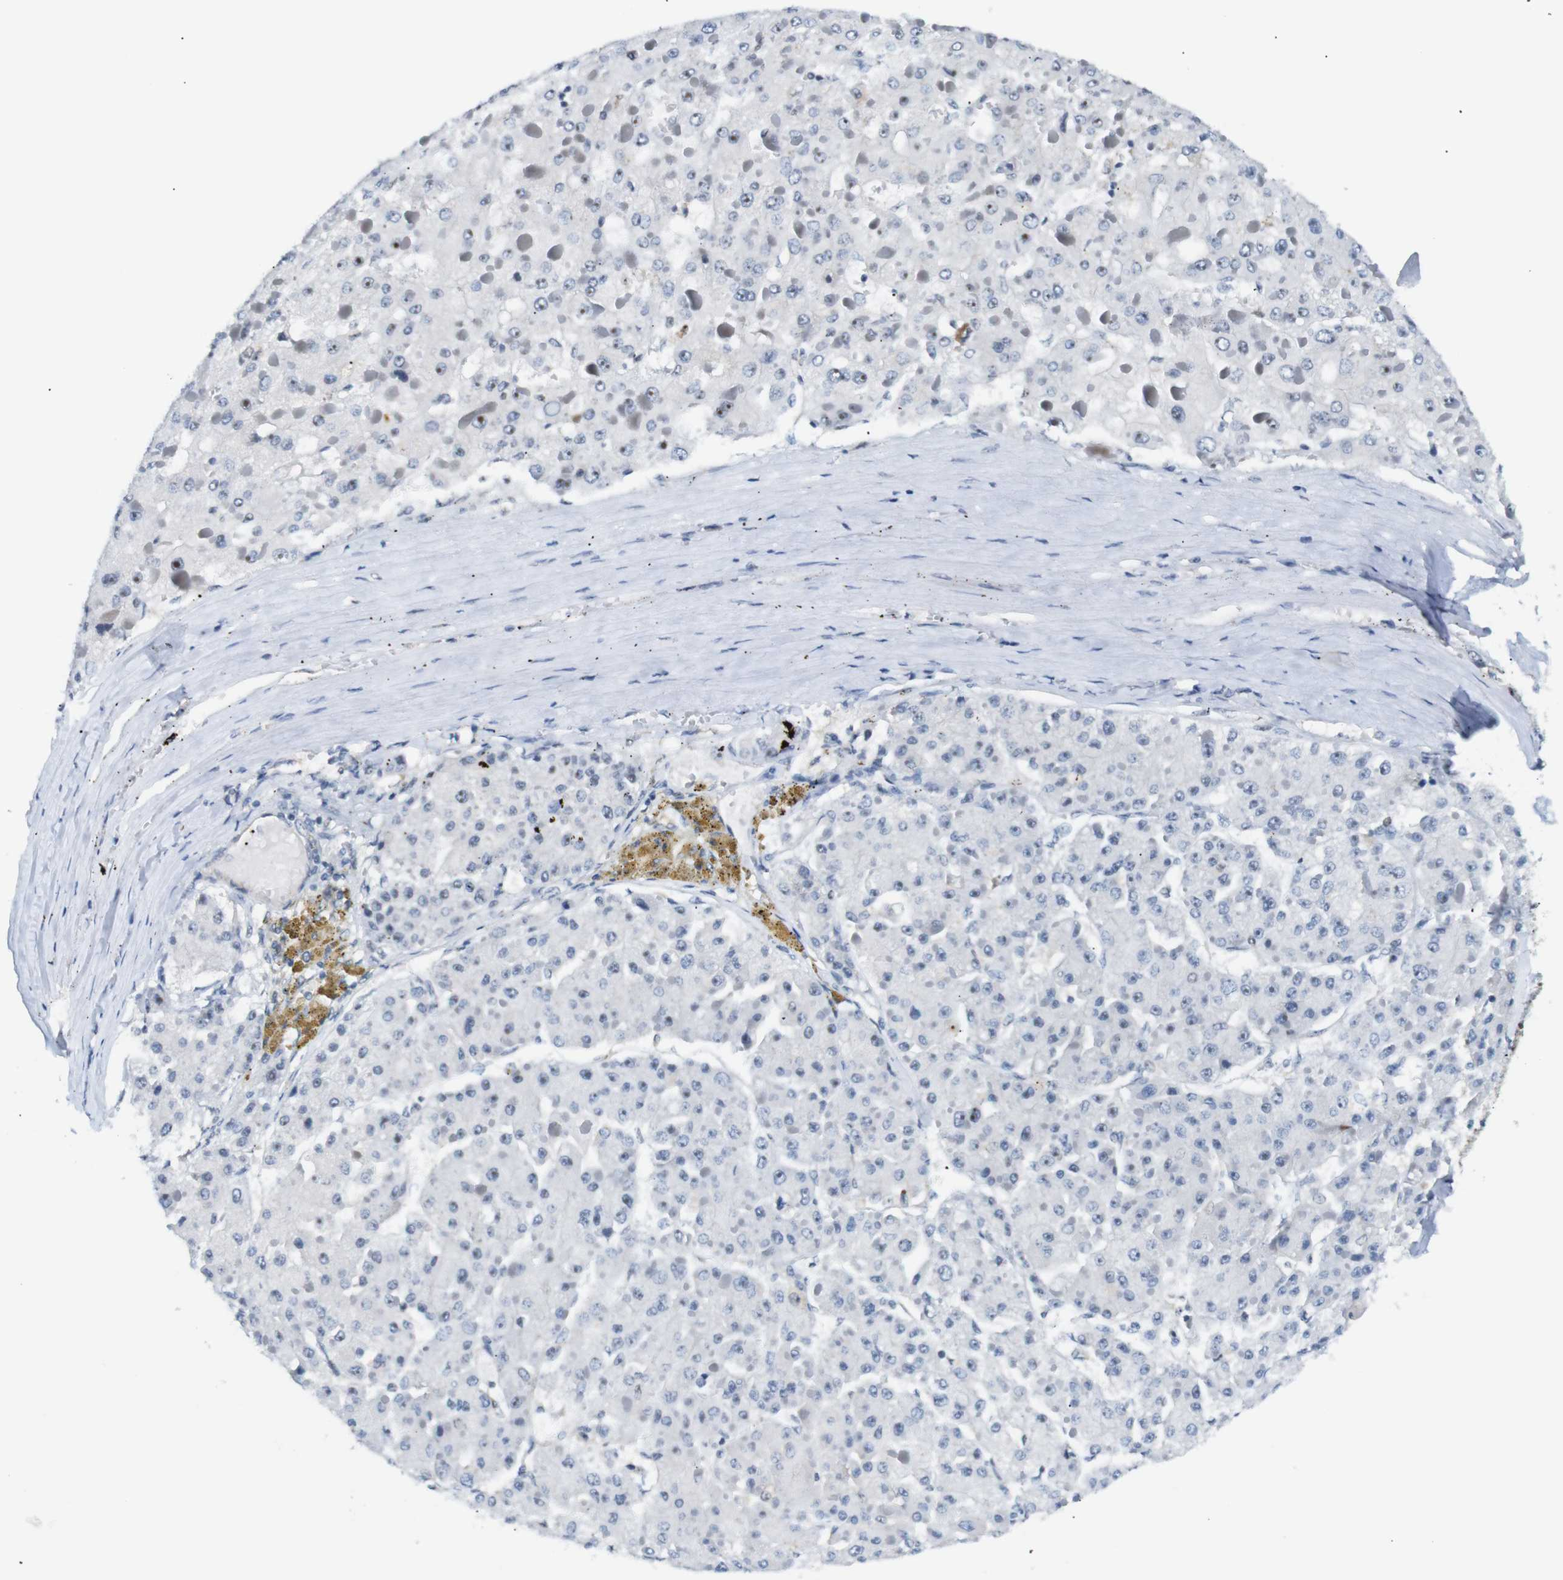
{"staining": {"intensity": "strong", "quantity": "<25%", "location": "nuclear"}, "tissue": "liver cancer", "cell_type": "Tumor cells", "image_type": "cancer", "snomed": [{"axis": "morphology", "description": "Carcinoma, Hepatocellular, NOS"}, {"axis": "topography", "description": "Liver"}], "caption": "Protein analysis of liver cancer (hepatocellular carcinoma) tissue displays strong nuclear expression in approximately <25% of tumor cells.", "gene": "PARN", "patient": {"sex": "female", "age": 73}}